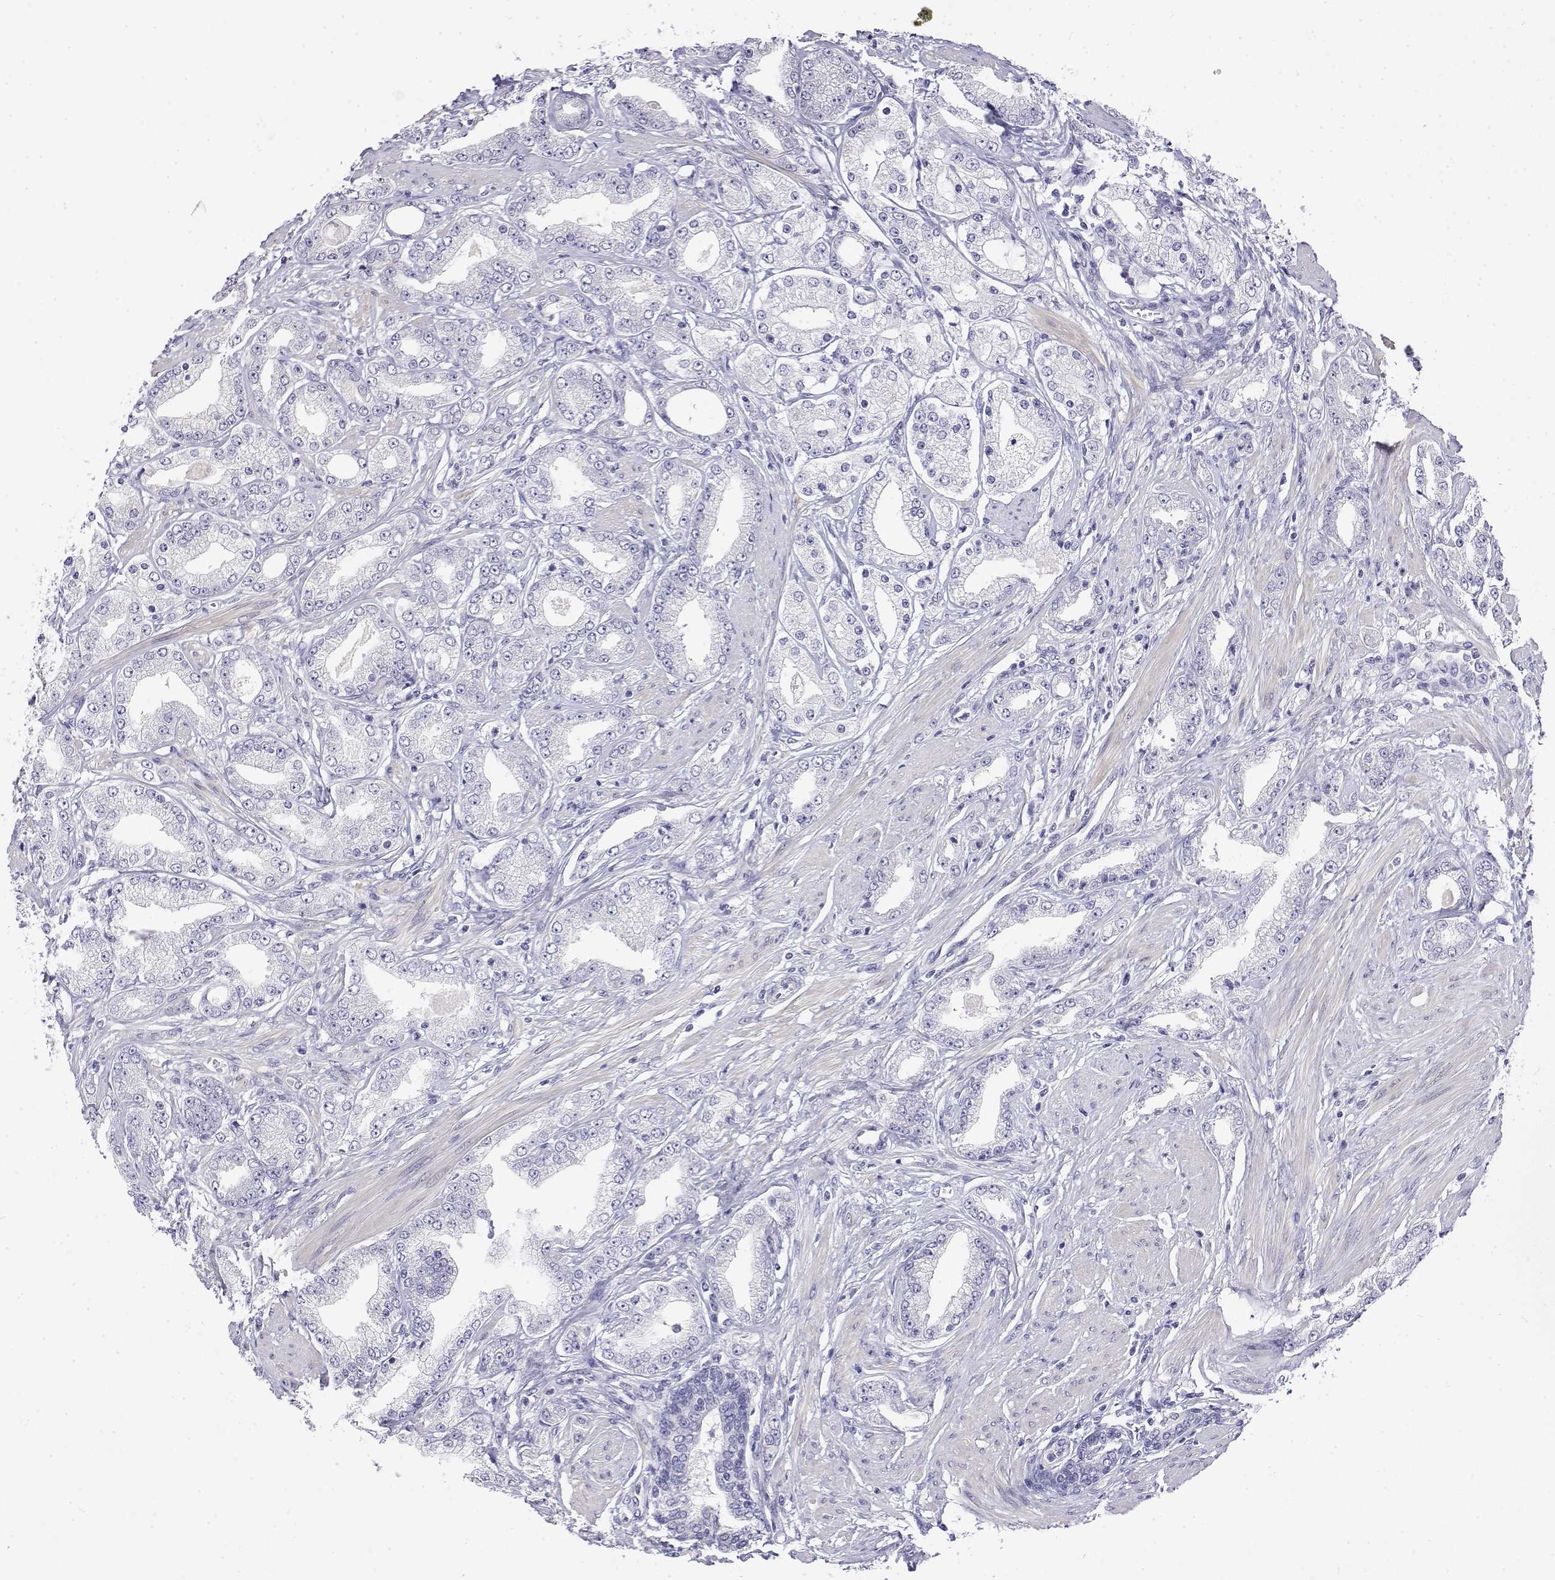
{"staining": {"intensity": "negative", "quantity": "none", "location": "none"}, "tissue": "prostate cancer", "cell_type": "Tumor cells", "image_type": "cancer", "snomed": [{"axis": "morphology", "description": "Adenocarcinoma, High grade"}, {"axis": "topography", "description": "Prostate"}], "caption": "DAB (3,3'-diaminobenzidine) immunohistochemical staining of human prostate cancer (adenocarcinoma (high-grade)) demonstrates no significant staining in tumor cells.", "gene": "LY6D", "patient": {"sex": "male", "age": 67}}